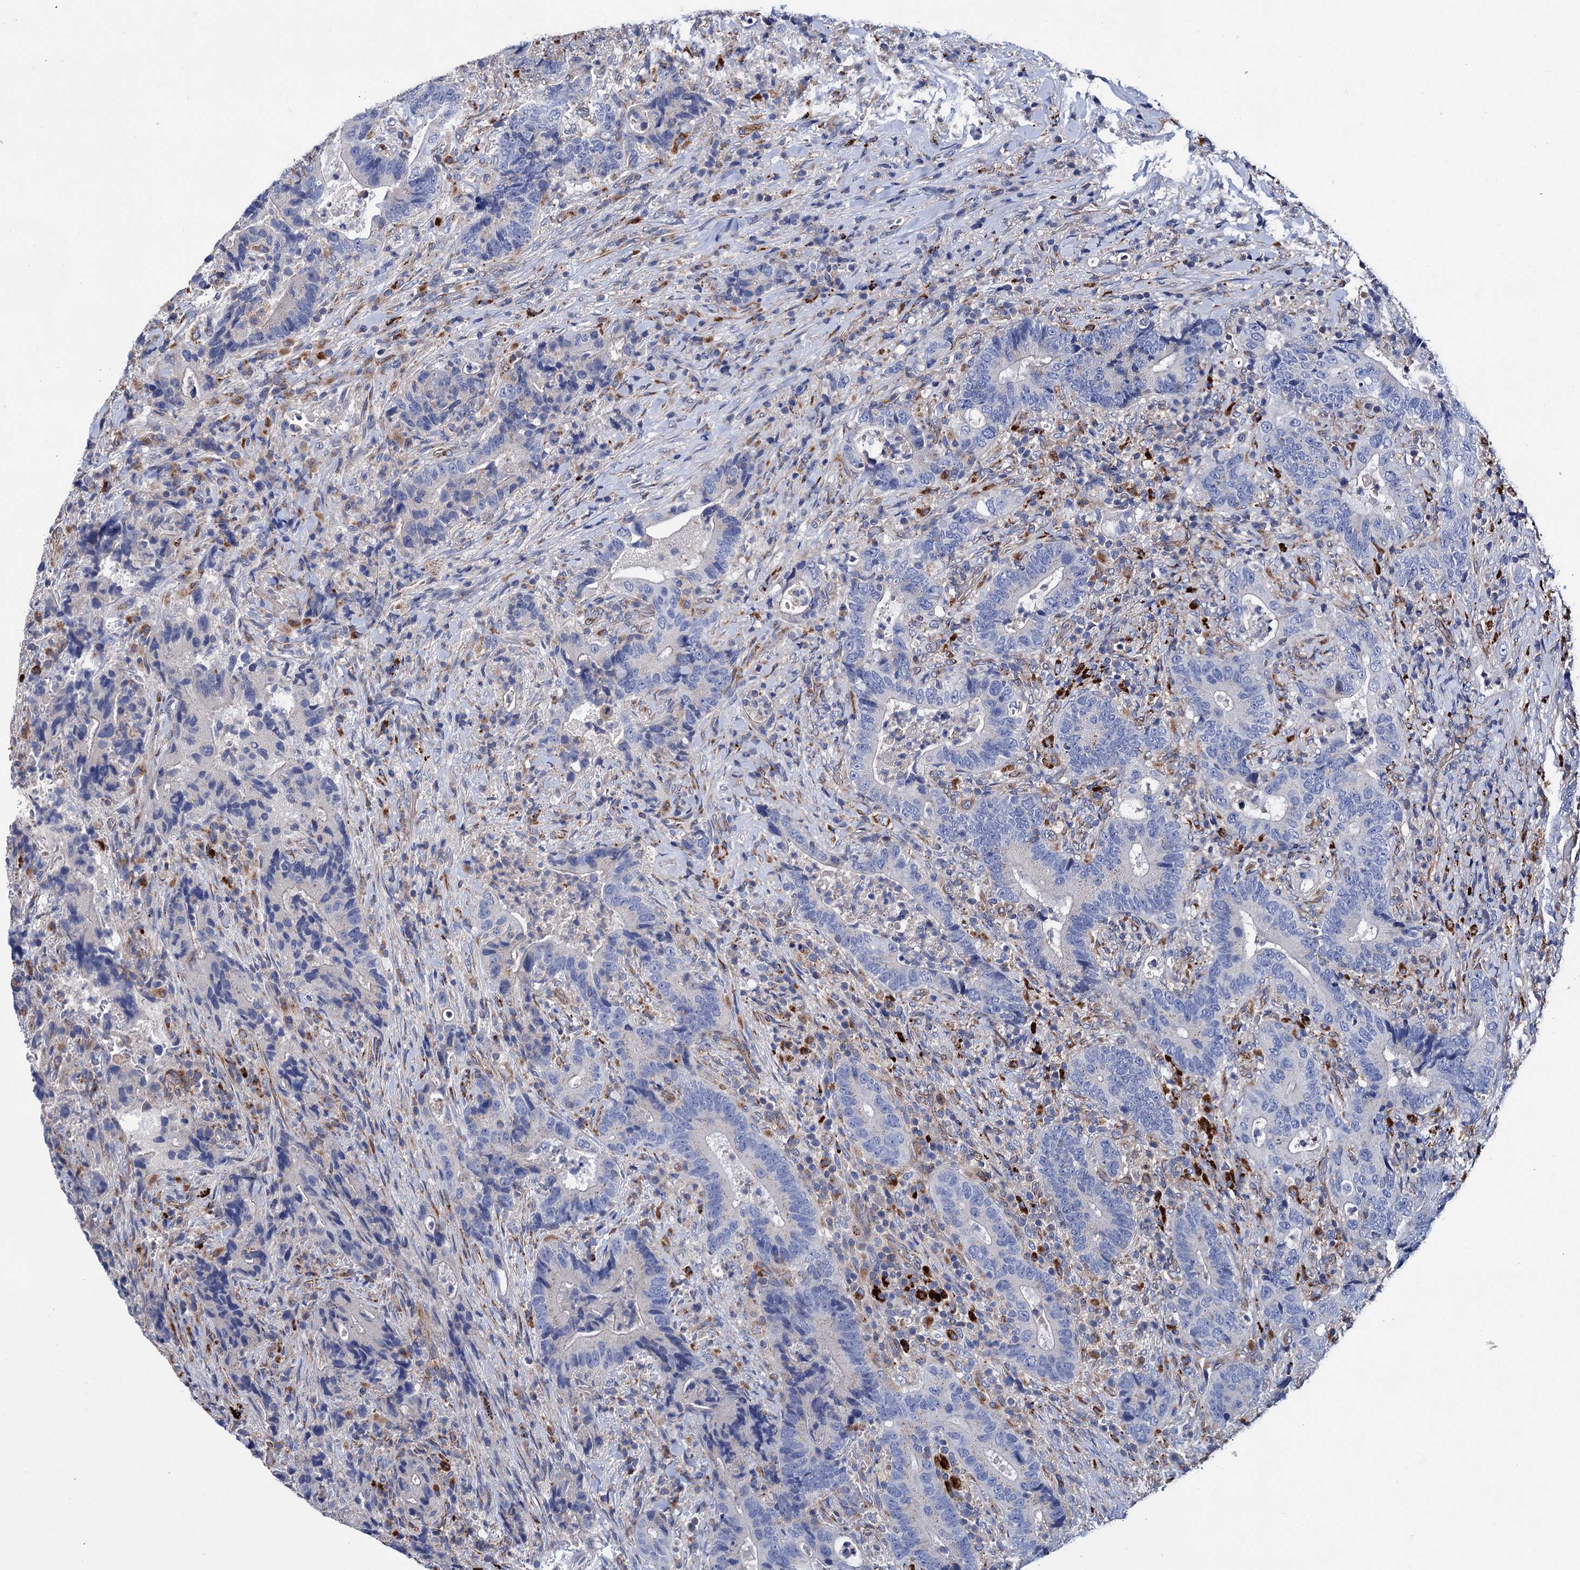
{"staining": {"intensity": "negative", "quantity": "none", "location": "none"}, "tissue": "colorectal cancer", "cell_type": "Tumor cells", "image_type": "cancer", "snomed": [{"axis": "morphology", "description": "Adenocarcinoma, NOS"}, {"axis": "topography", "description": "Colon"}], "caption": "Adenocarcinoma (colorectal) was stained to show a protein in brown. There is no significant expression in tumor cells.", "gene": "SCPEP1", "patient": {"sex": "female", "age": 75}}